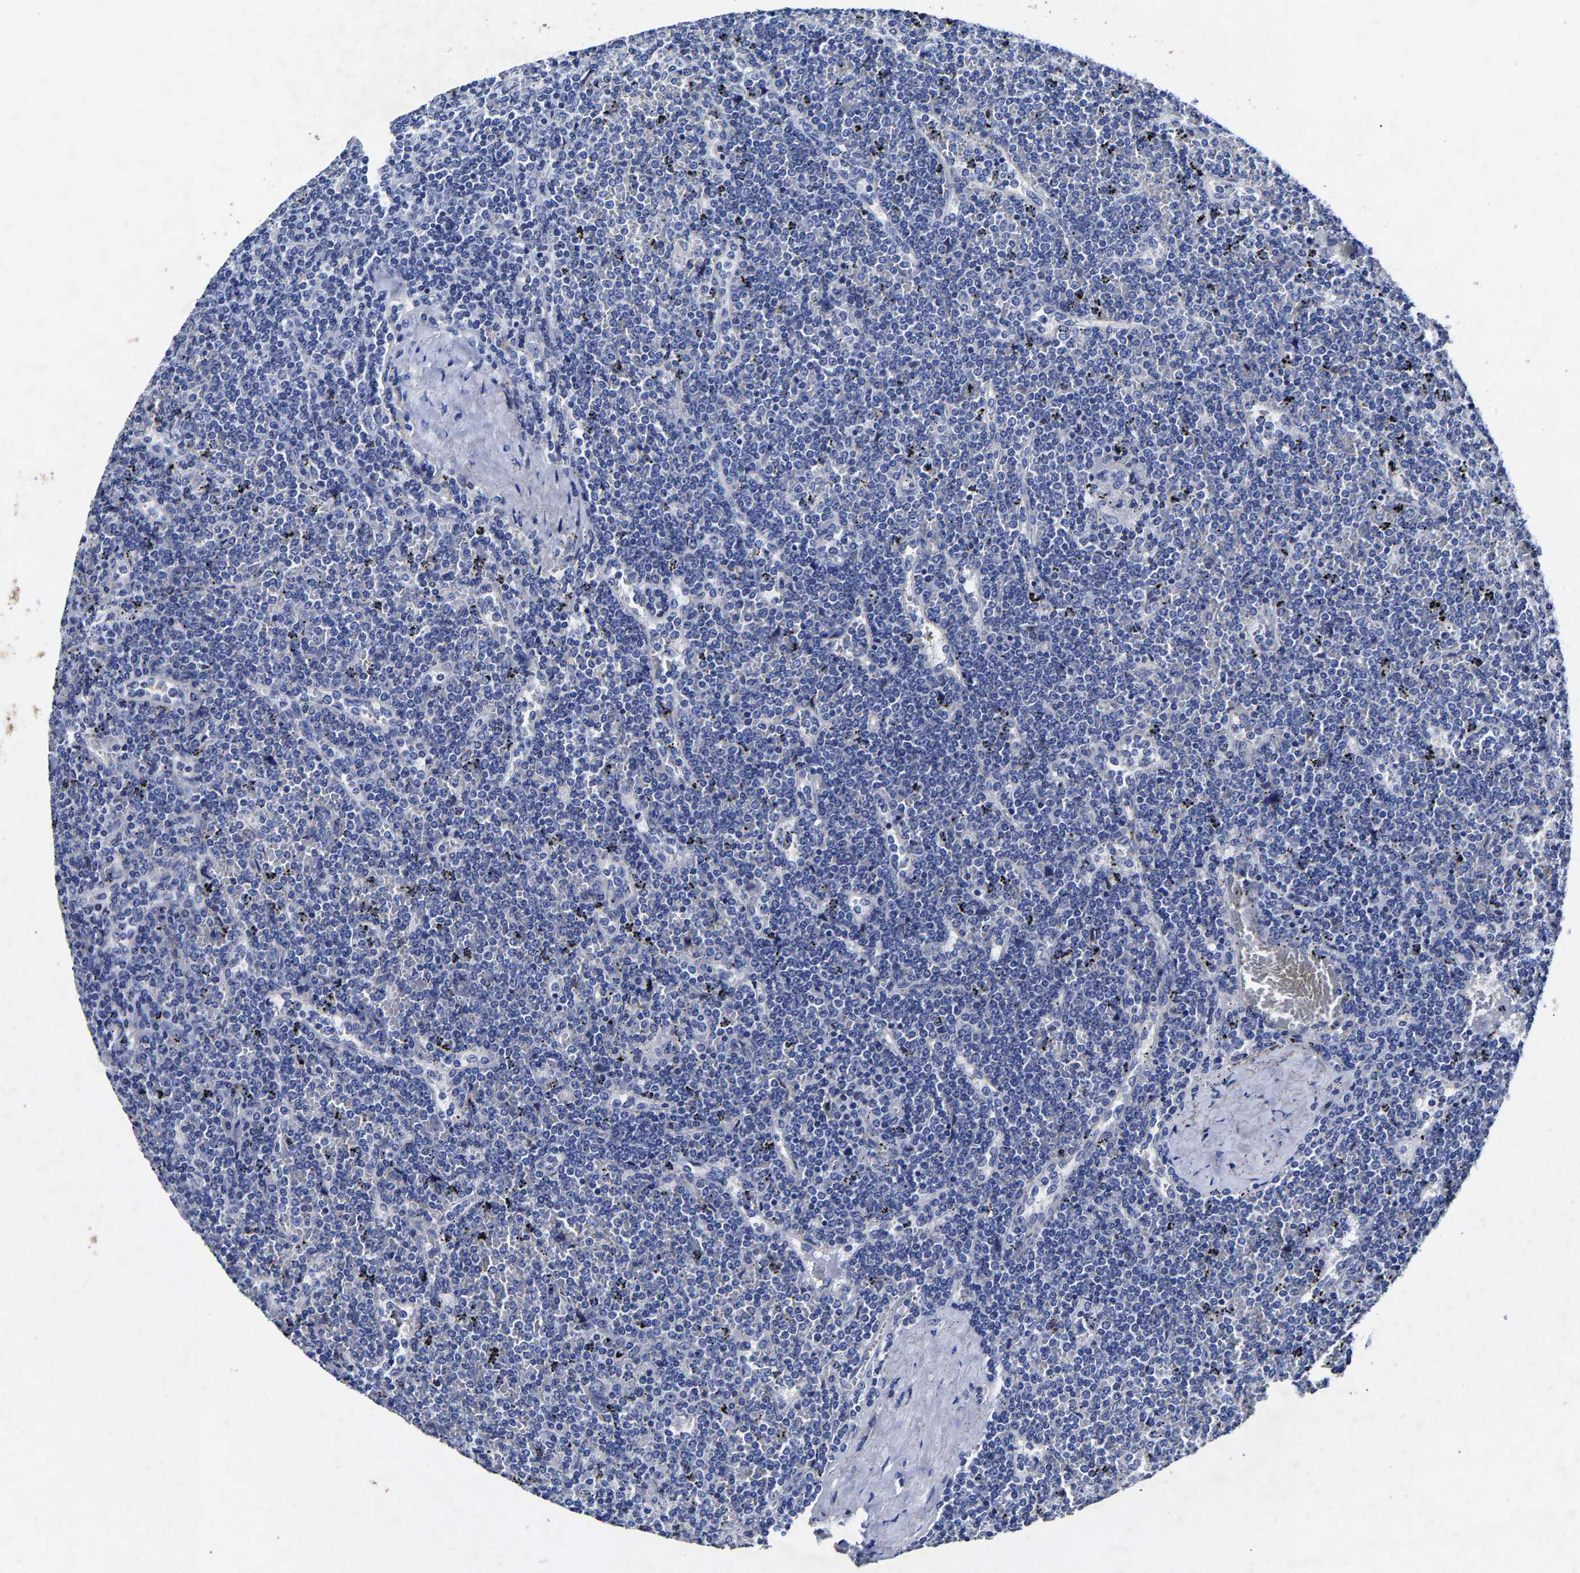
{"staining": {"intensity": "negative", "quantity": "none", "location": "none"}, "tissue": "lymphoma", "cell_type": "Tumor cells", "image_type": "cancer", "snomed": [{"axis": "morphology", "description": "Malignant lymphoma, non-Hodgkin's type, Low grade"}, {"axis": "topography", "description": "Spleen"}], "caption": "Micrograph shows no significant protein expression in tumor cells of lymphoma. (DAB immunohistochemistry visualized using brightfield microscopy, high magnification).", "gene": "AASS", "patient": {"sex": "female", "age": 19}}